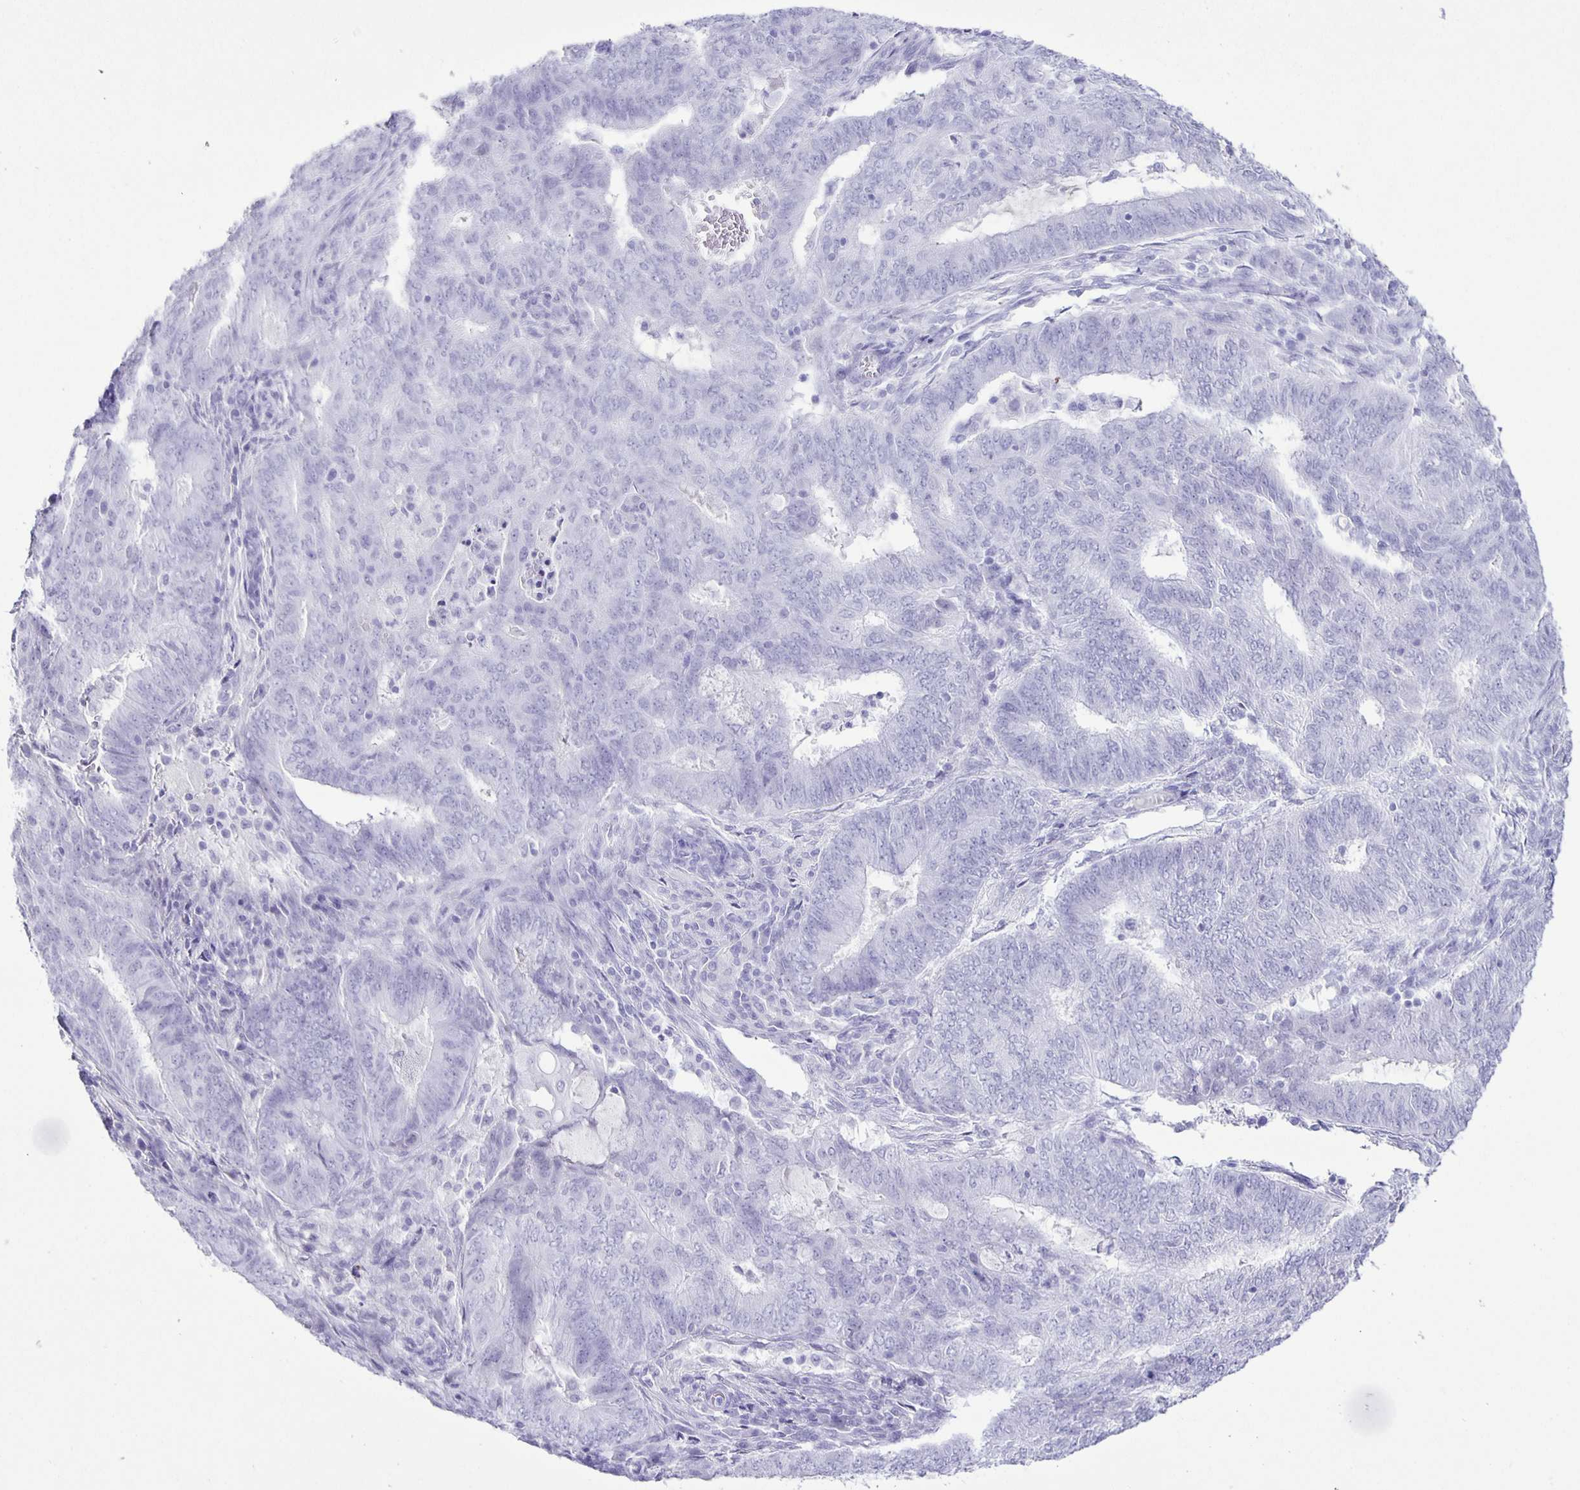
{"staining": {"intensity": "negative", "quantity": "none", "location": "none"}, "tissue": "endometrial cancer", "cell_type": "Tumor cells", "image_type": "cancer", "snomed": [{"axis": "morphology", "description": "Adenocarcinoma, NOS"}, {"axis": "topography", "description": "Endometrium"}], "caption": "IHC image of neoplastic tissue: human endometrial cancer stained with DAB (3,3'-diaminobenzidine) shows no significant protein staining in tumor cells. The staining was performed using DAB (3,3'-diaminobenzidine) to visualize the protein expression in brown, while the nuclei were stained in blue with hematoxylin (Magnification: 20x).", "gene": "EZHIP", "patient": {"sex": "female", "age": 62}}